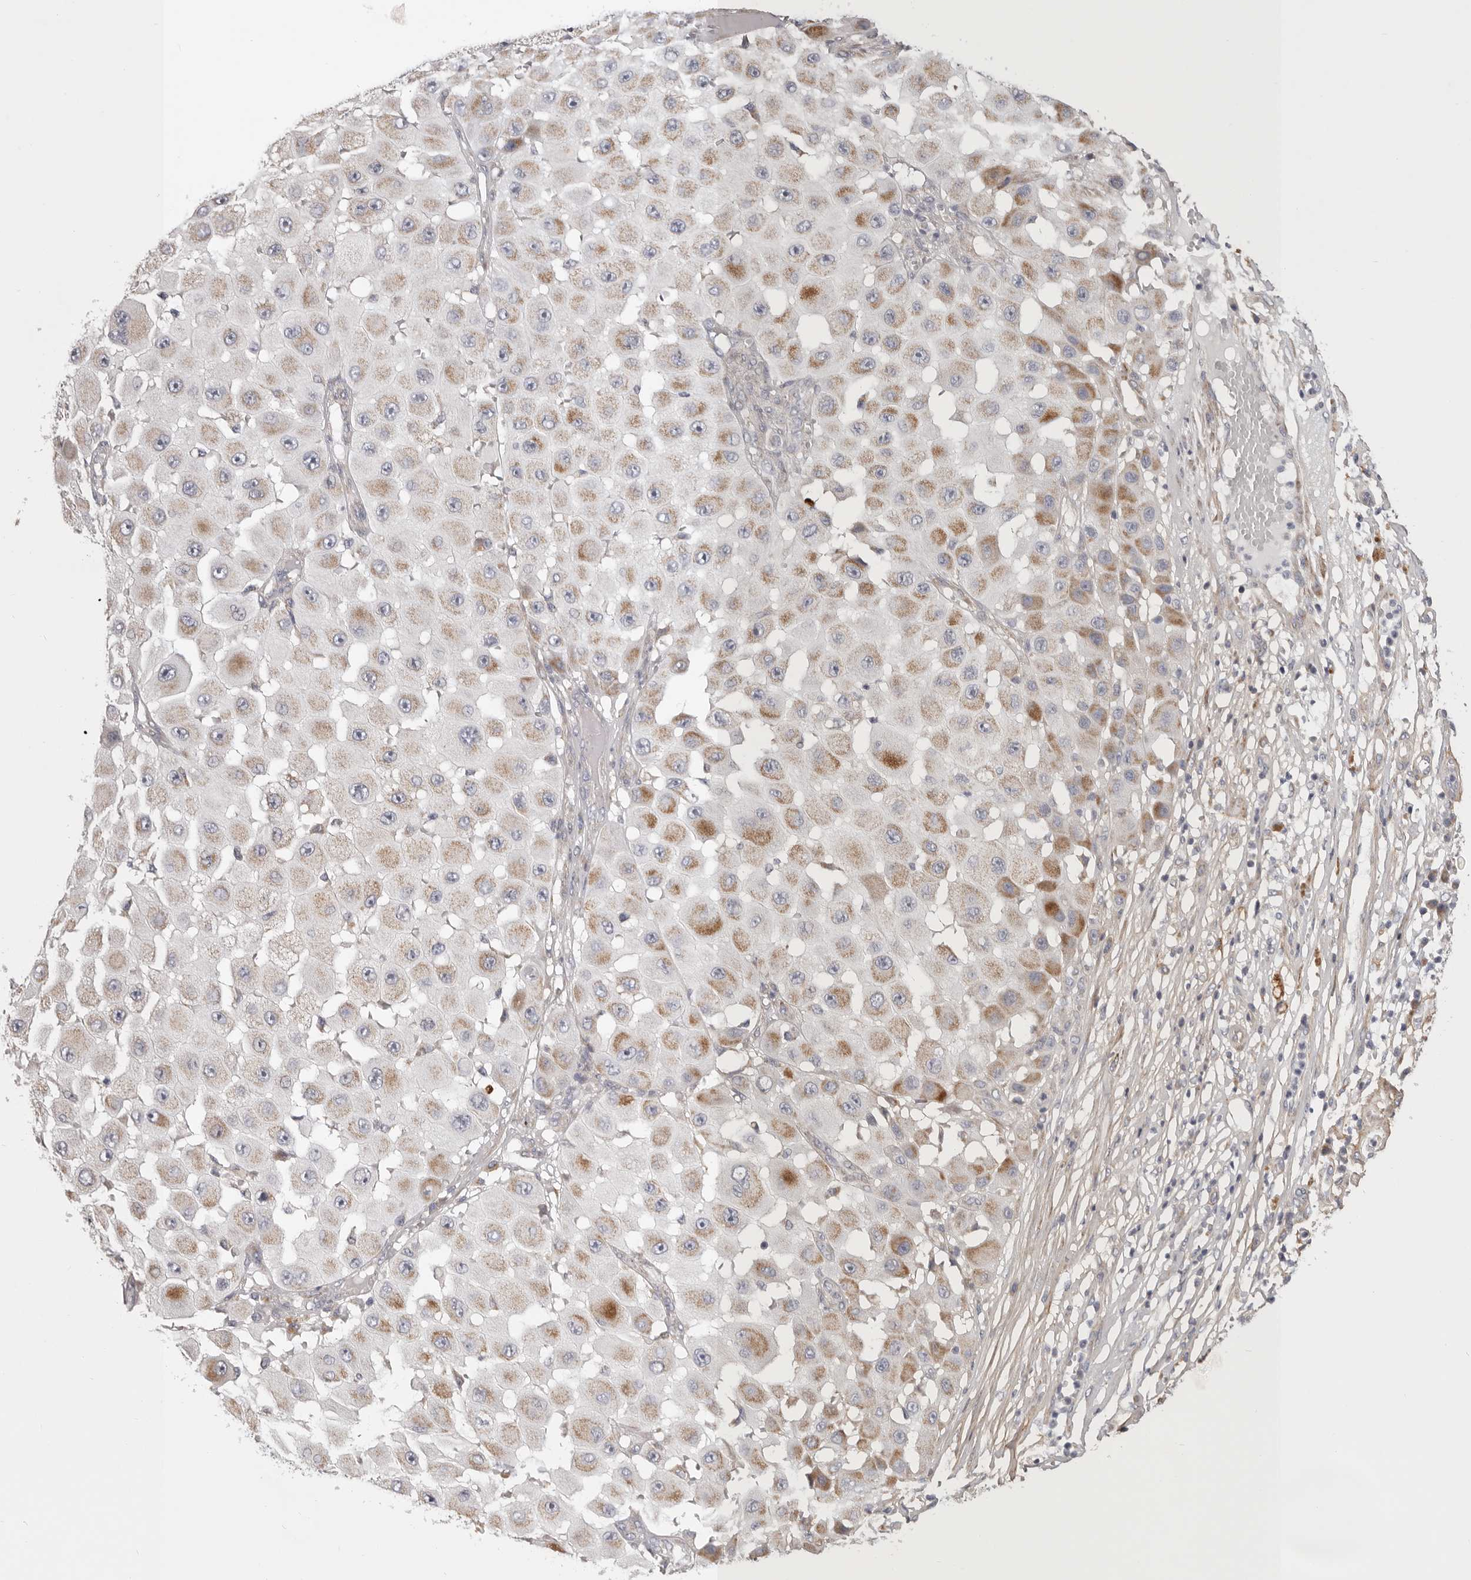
{"staining": {"intensity": "moderate", "quantity": "25%-75%", "location": "cytoplasmic/membranous"}, "tissue": "melanoma", "cell_type": "Tumor cells", "image_type": "cancer", "snomed": [{"axis": "morphology", "description": "Malignant melanoma, NOS"}, {"axis": "topography", "description": "Skin"}], "caption": "DAB (3,3'-diaminobenzidine) immunohistochemical staining of malignant melanoma displays moderate cytoplasmic/membranous protein expression in about 25%-75% of tumor cells.", "gene": "MRPS10", "patient": {"sex": "female", "age": 81}}